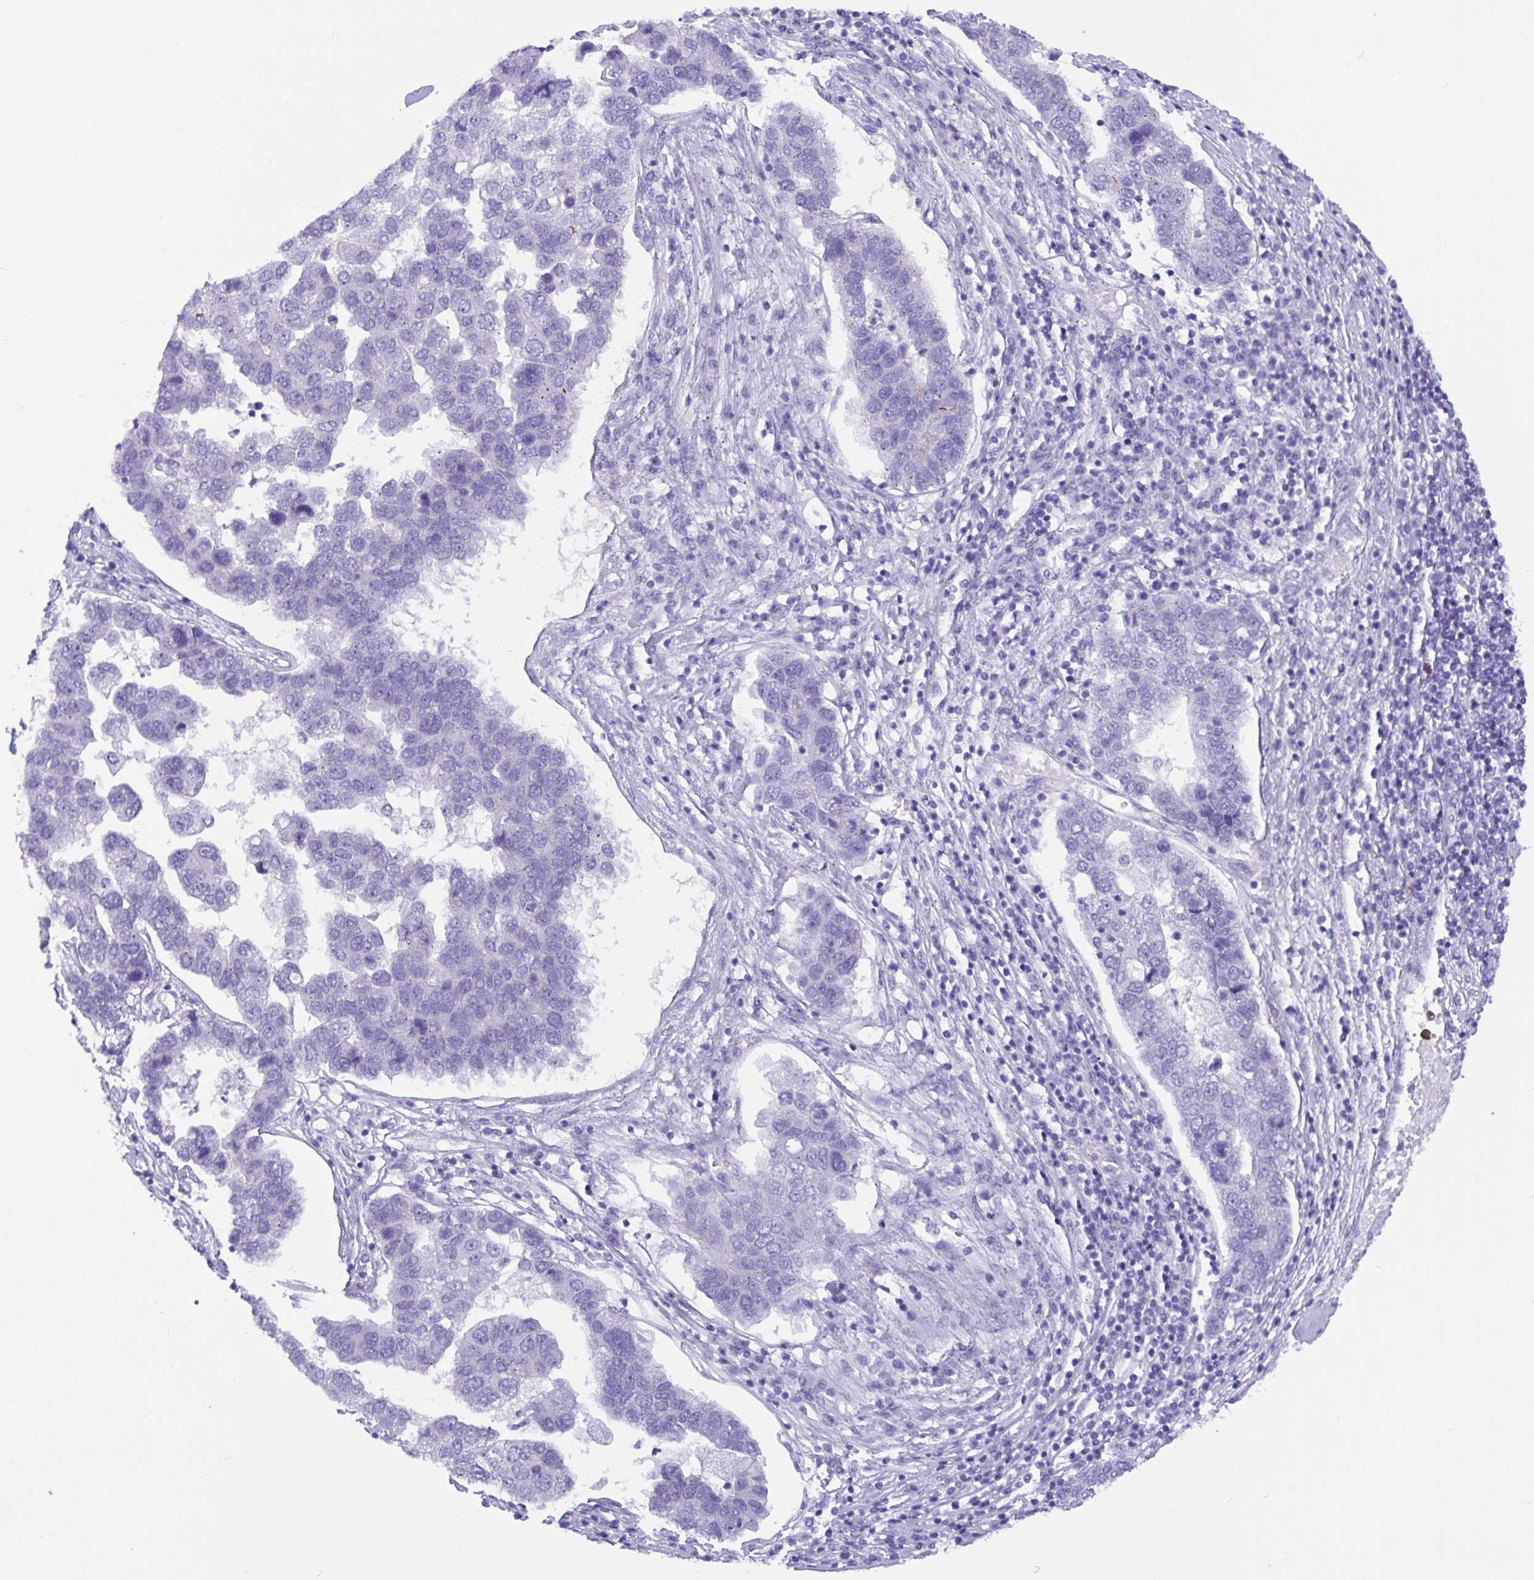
{"staining": {"intensity": "negative", "quantity": "none", "location": "none"}, "tissue": "pancreatic cancer", "cell_type": "Tumor cells", "image_type": "cancer", "snomed": [{"axis": "morphology", "description": "Adenocarcinoma, NOS"}, {"axis": "topography", "description": "Pancreas"}], "caption": "Protein analysis of adenocarcinoma (pancreatic) displays no significant staining in tumor cells.", "gene": "RNASE3", "patient": {"sex": "female", "age": 61}}